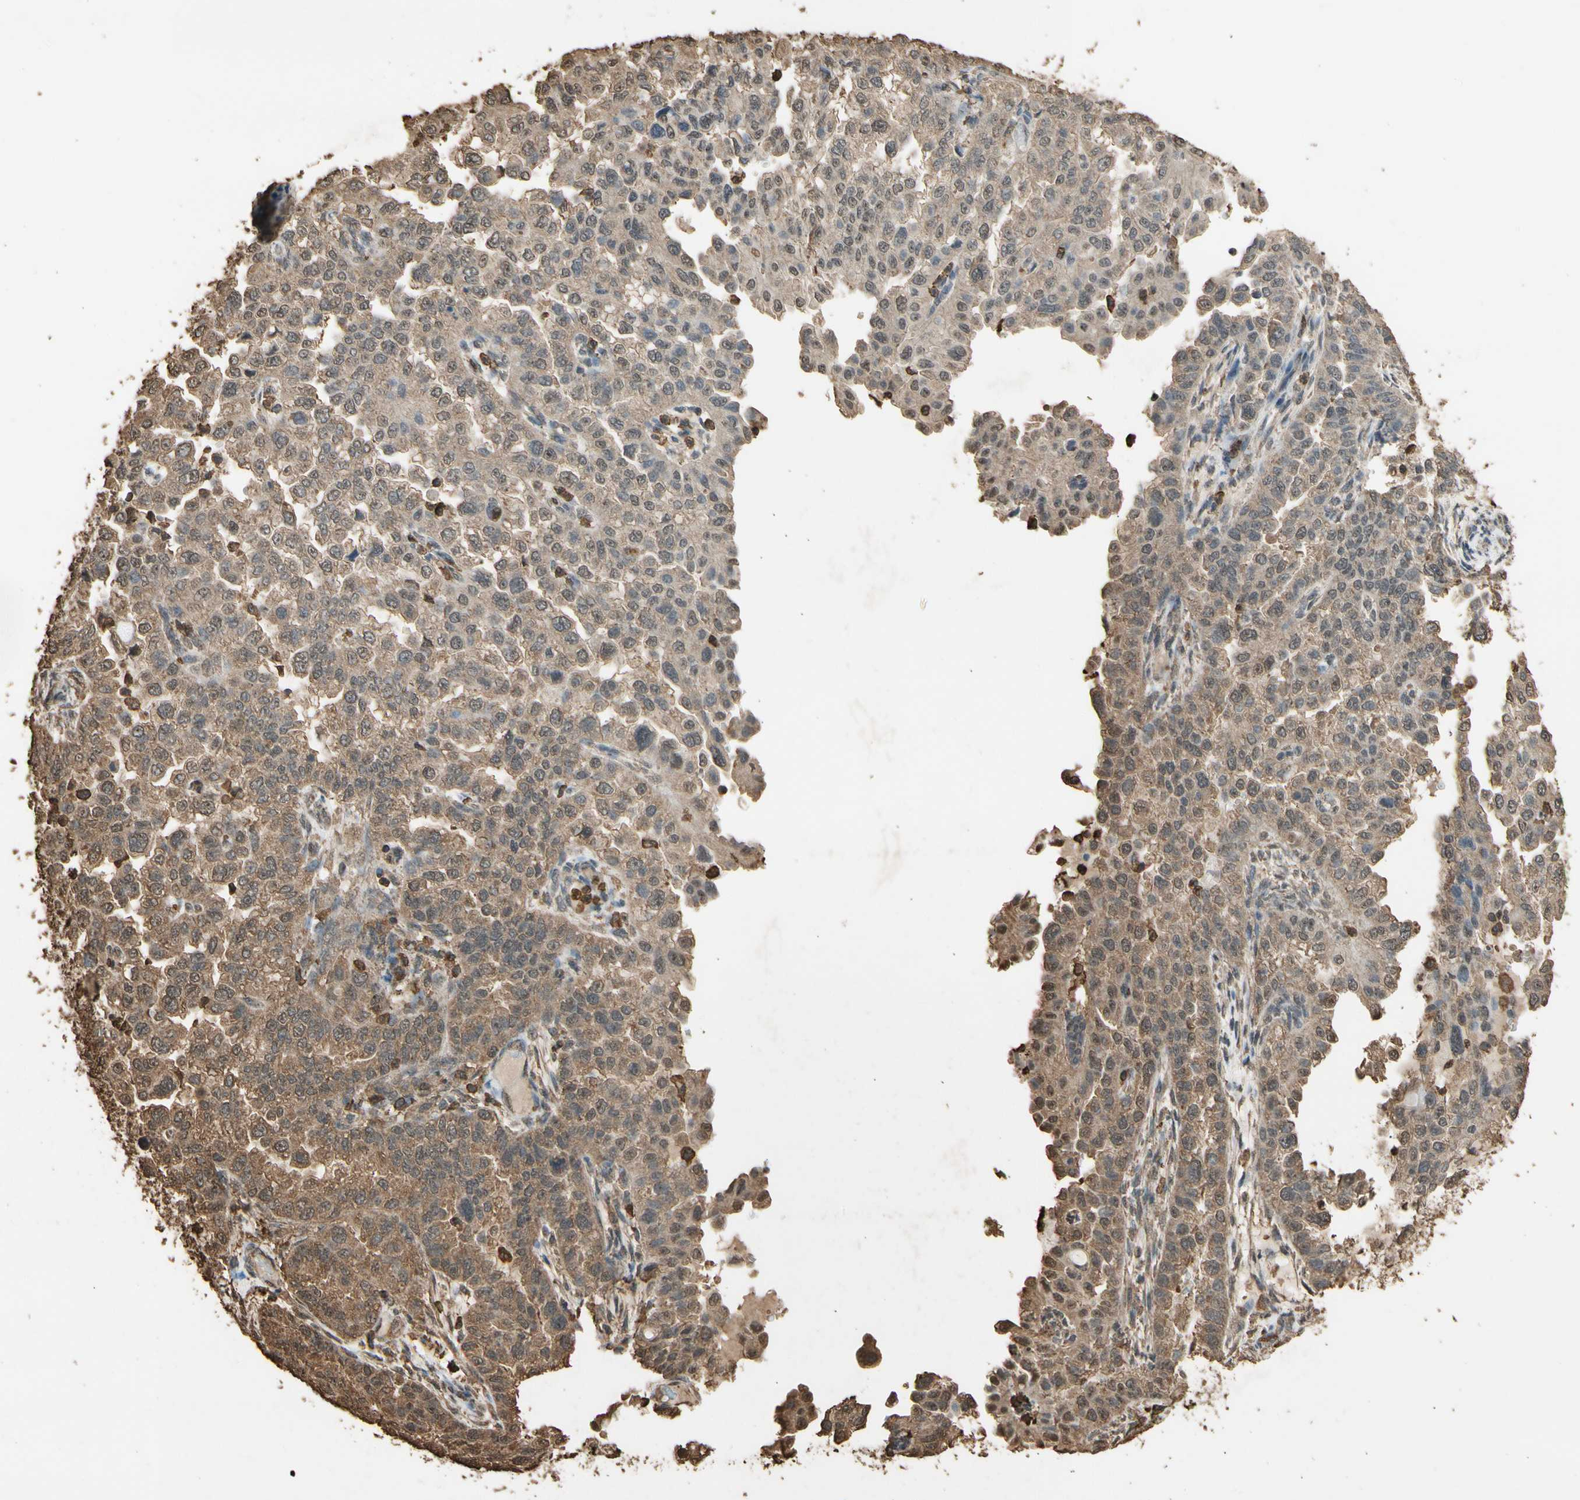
{"staining": {"intensity": "moderate", "quantity": ">75%", "location": "cytoplasmic/membranous,nuclear"}, "tissue": "endometrial cancer", "cell_type": "Tumor cells", "image_type": "cancer", "snomed": [{"axis": "morphology", "description": "Adenocarcinoma, NOS"}, {"axis": "topography", "description": "Endometrium"}], "caption": "An immunohistochemistry (IHC) micrograph of neoplastic tissue is shown. Protein staining in brown highlights moderate cytoplasmic/membranous and nuclear positivity in adenocarcinoma (endometrial) within tumor cells.", "gene": "TNFSF13B", "patient": {"sex": "female", "age": 85}}